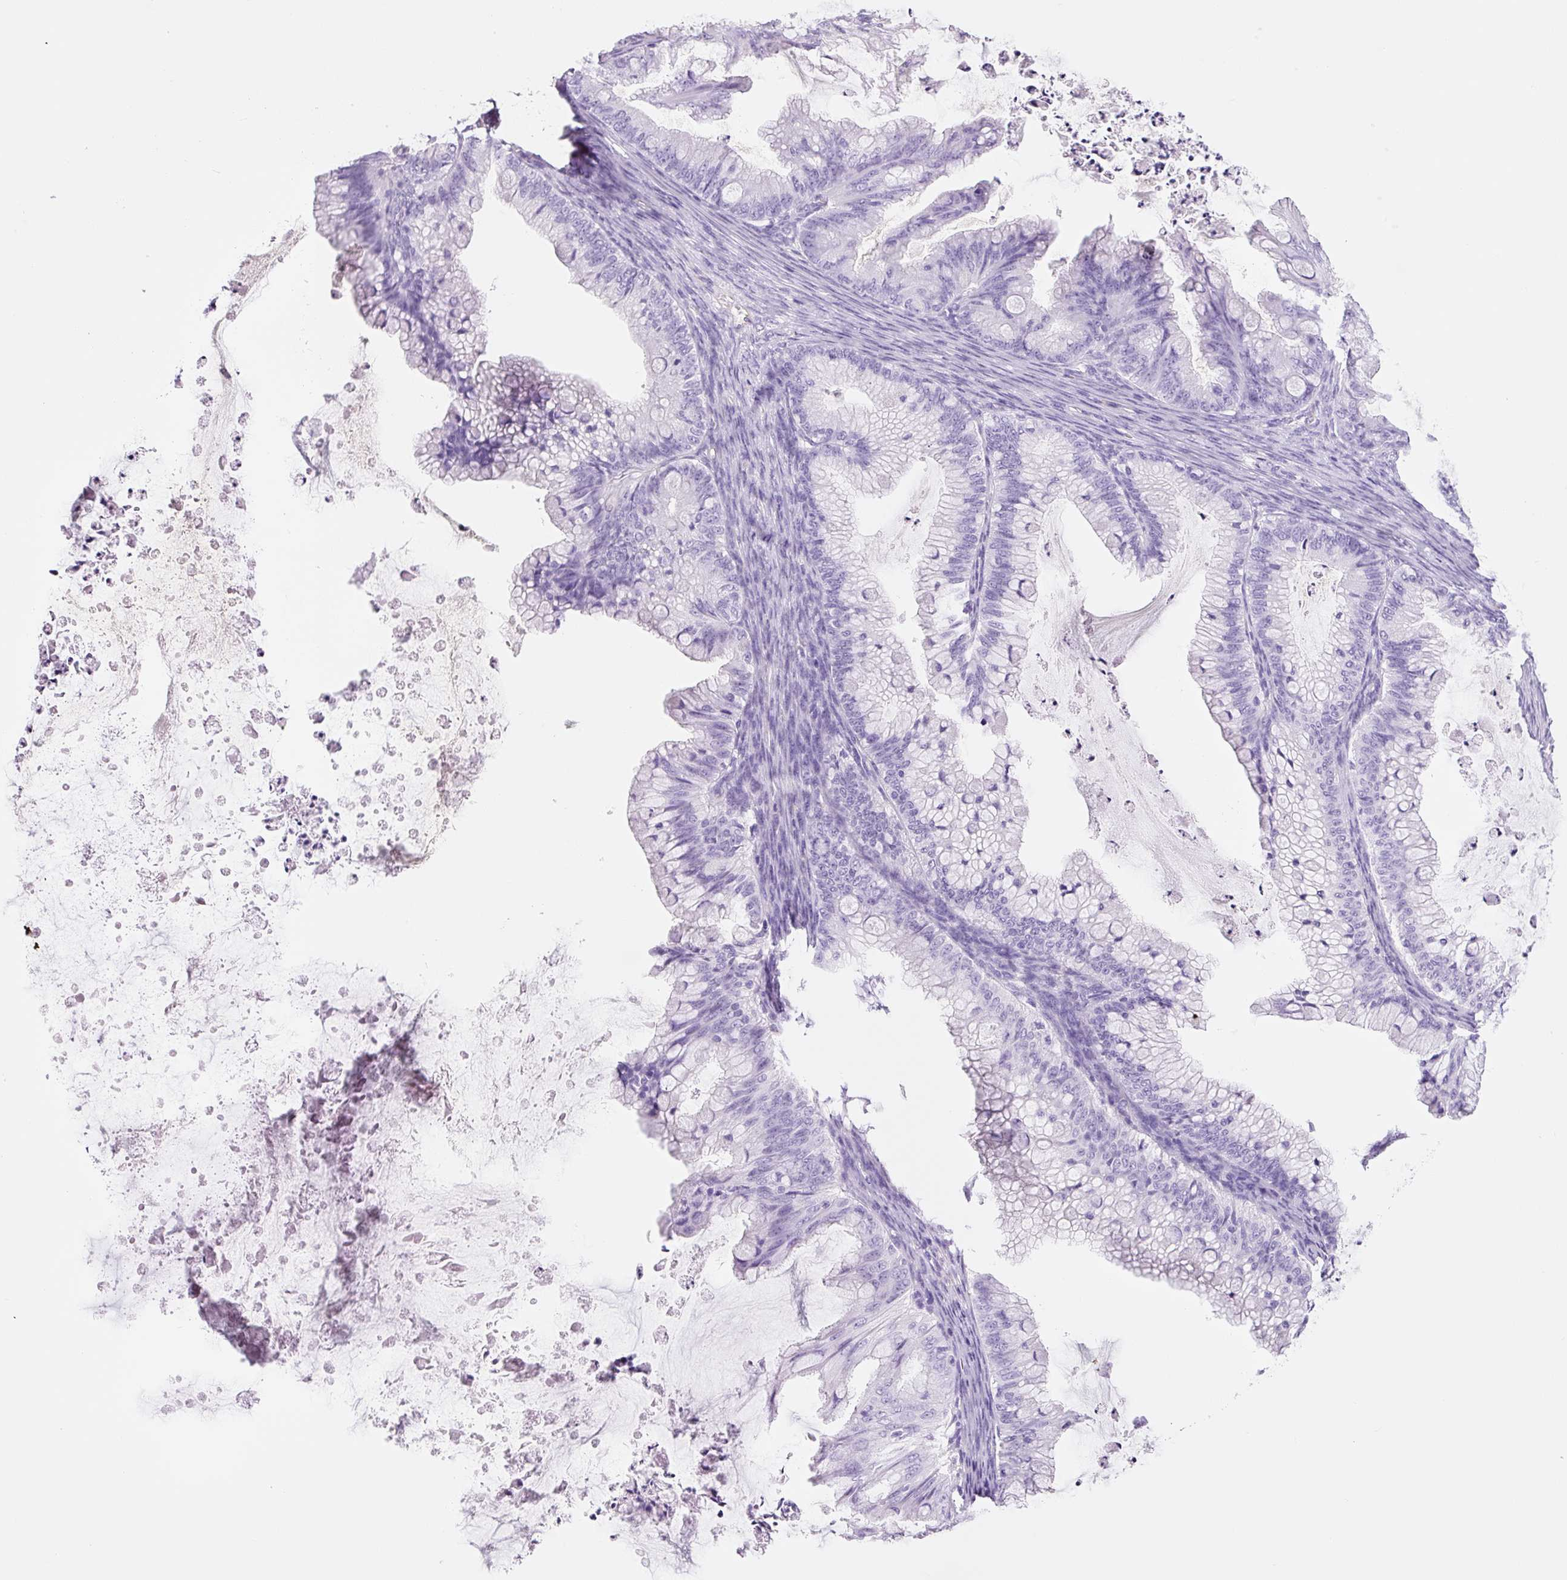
{"staining": {"intensity": "negative", "quantity": "none", "location": "none"}, "tissue": "ovarian cancer", "cell_type": "Tumor cells", "image_type": "cancer", "snomed": [{"axis": "morphology", "description": "Cystadenocarcinoma, mucinous, NOS"}, {"axis": "topography", "description": "Ovary"}], "caption": "Tumor cells show no significant positivity in ovarian mucinous cystadenocarcinoma.", "gene": "ADSS1", "patient": {"sex": "female", "age": 35}}